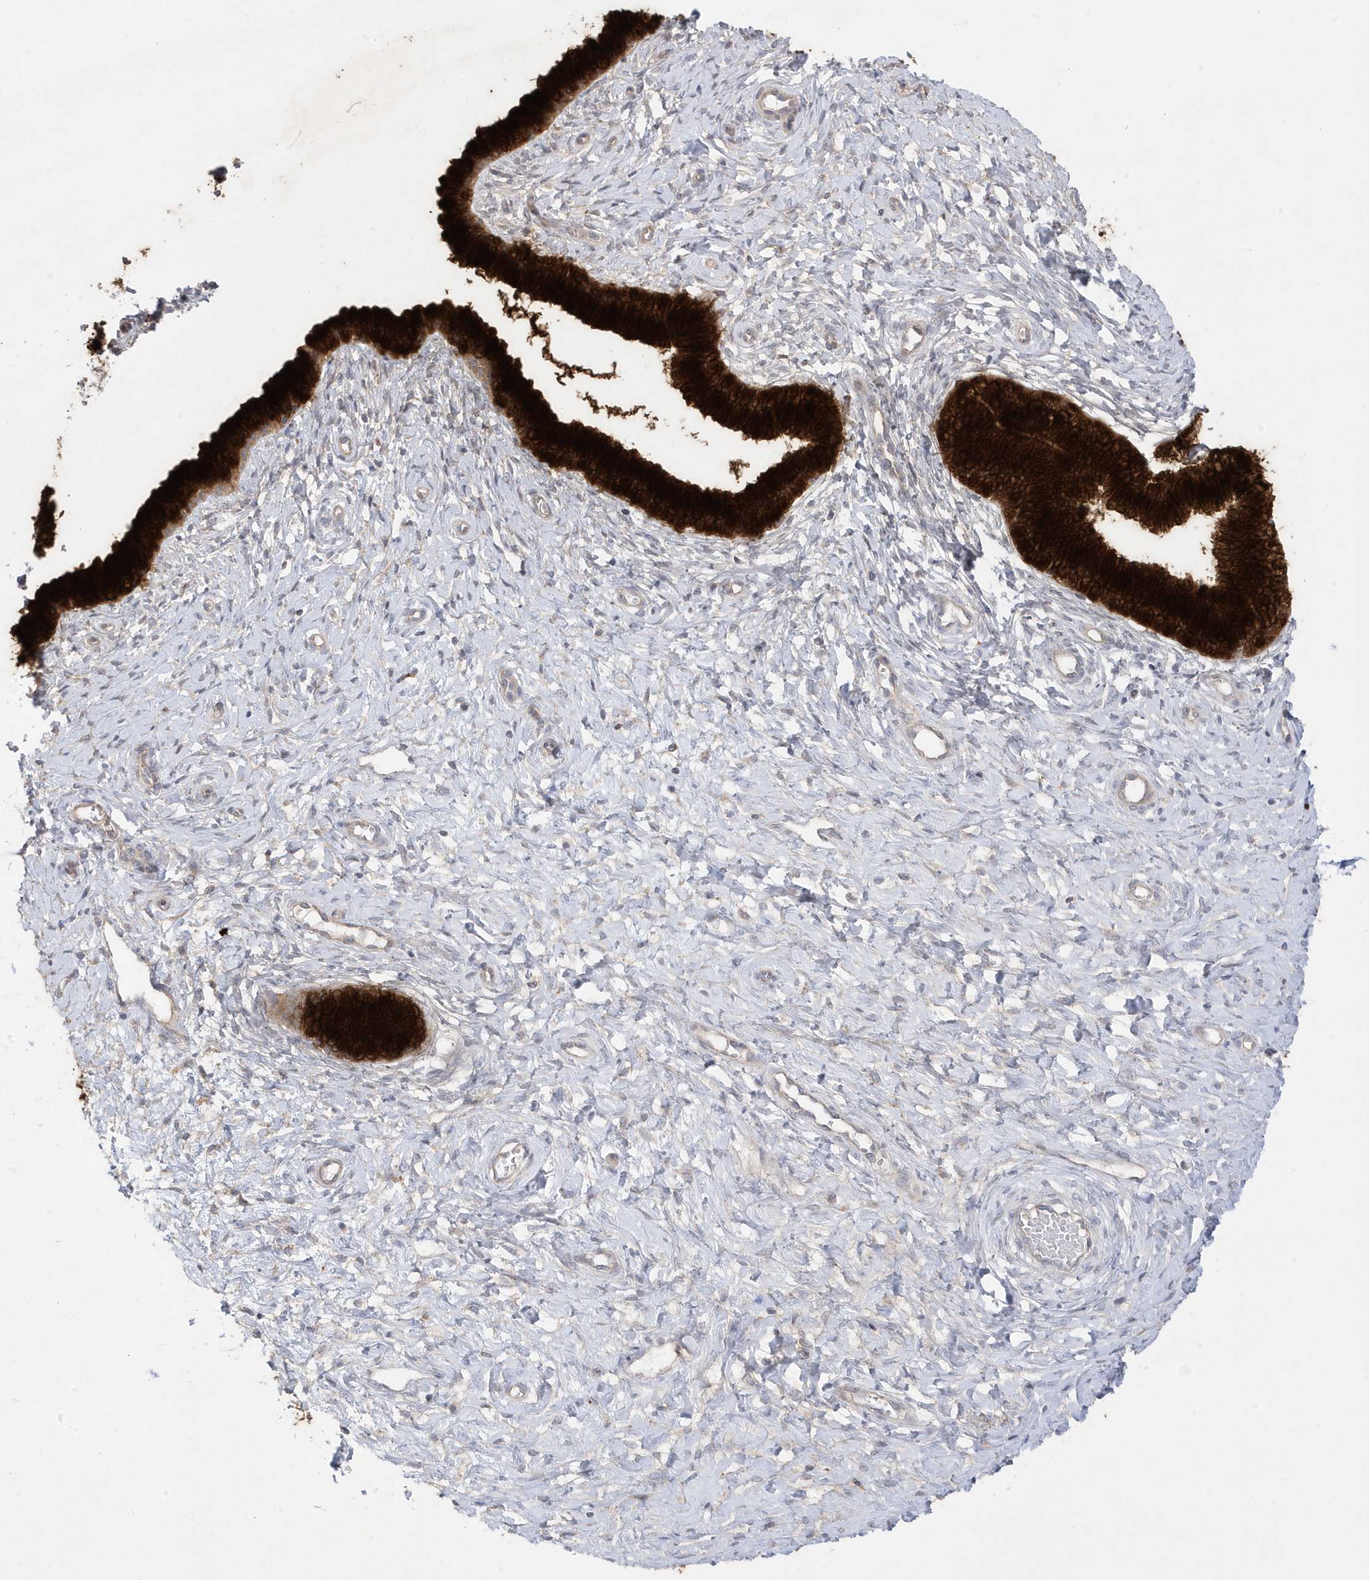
{"staining": {"intensity": "strong", "quantity": ">75%", "location": "cytoplasmic/membranous,nuclear"}, "tissue": "cervix", "cell_type": "Glandular cells", "image_type": "normal", "snomed": [{"axis": "morphology", "description": "Normal tissue, NOS"}, {"axis": "topography", "description": "Cervix"}], "caption": "Protein expression analysis of unremarkable cervix exhibits strong cytoplasmic/membranous,nuclear positivity in approximately >75% of glandular cells. The staining is performed using DAB brown chromogen to label protein expression. The nuclei are counter-stained blue using hematoxylin.", "gene": "ANAPC1", "patient": {"sex": "female", "age": 36}}